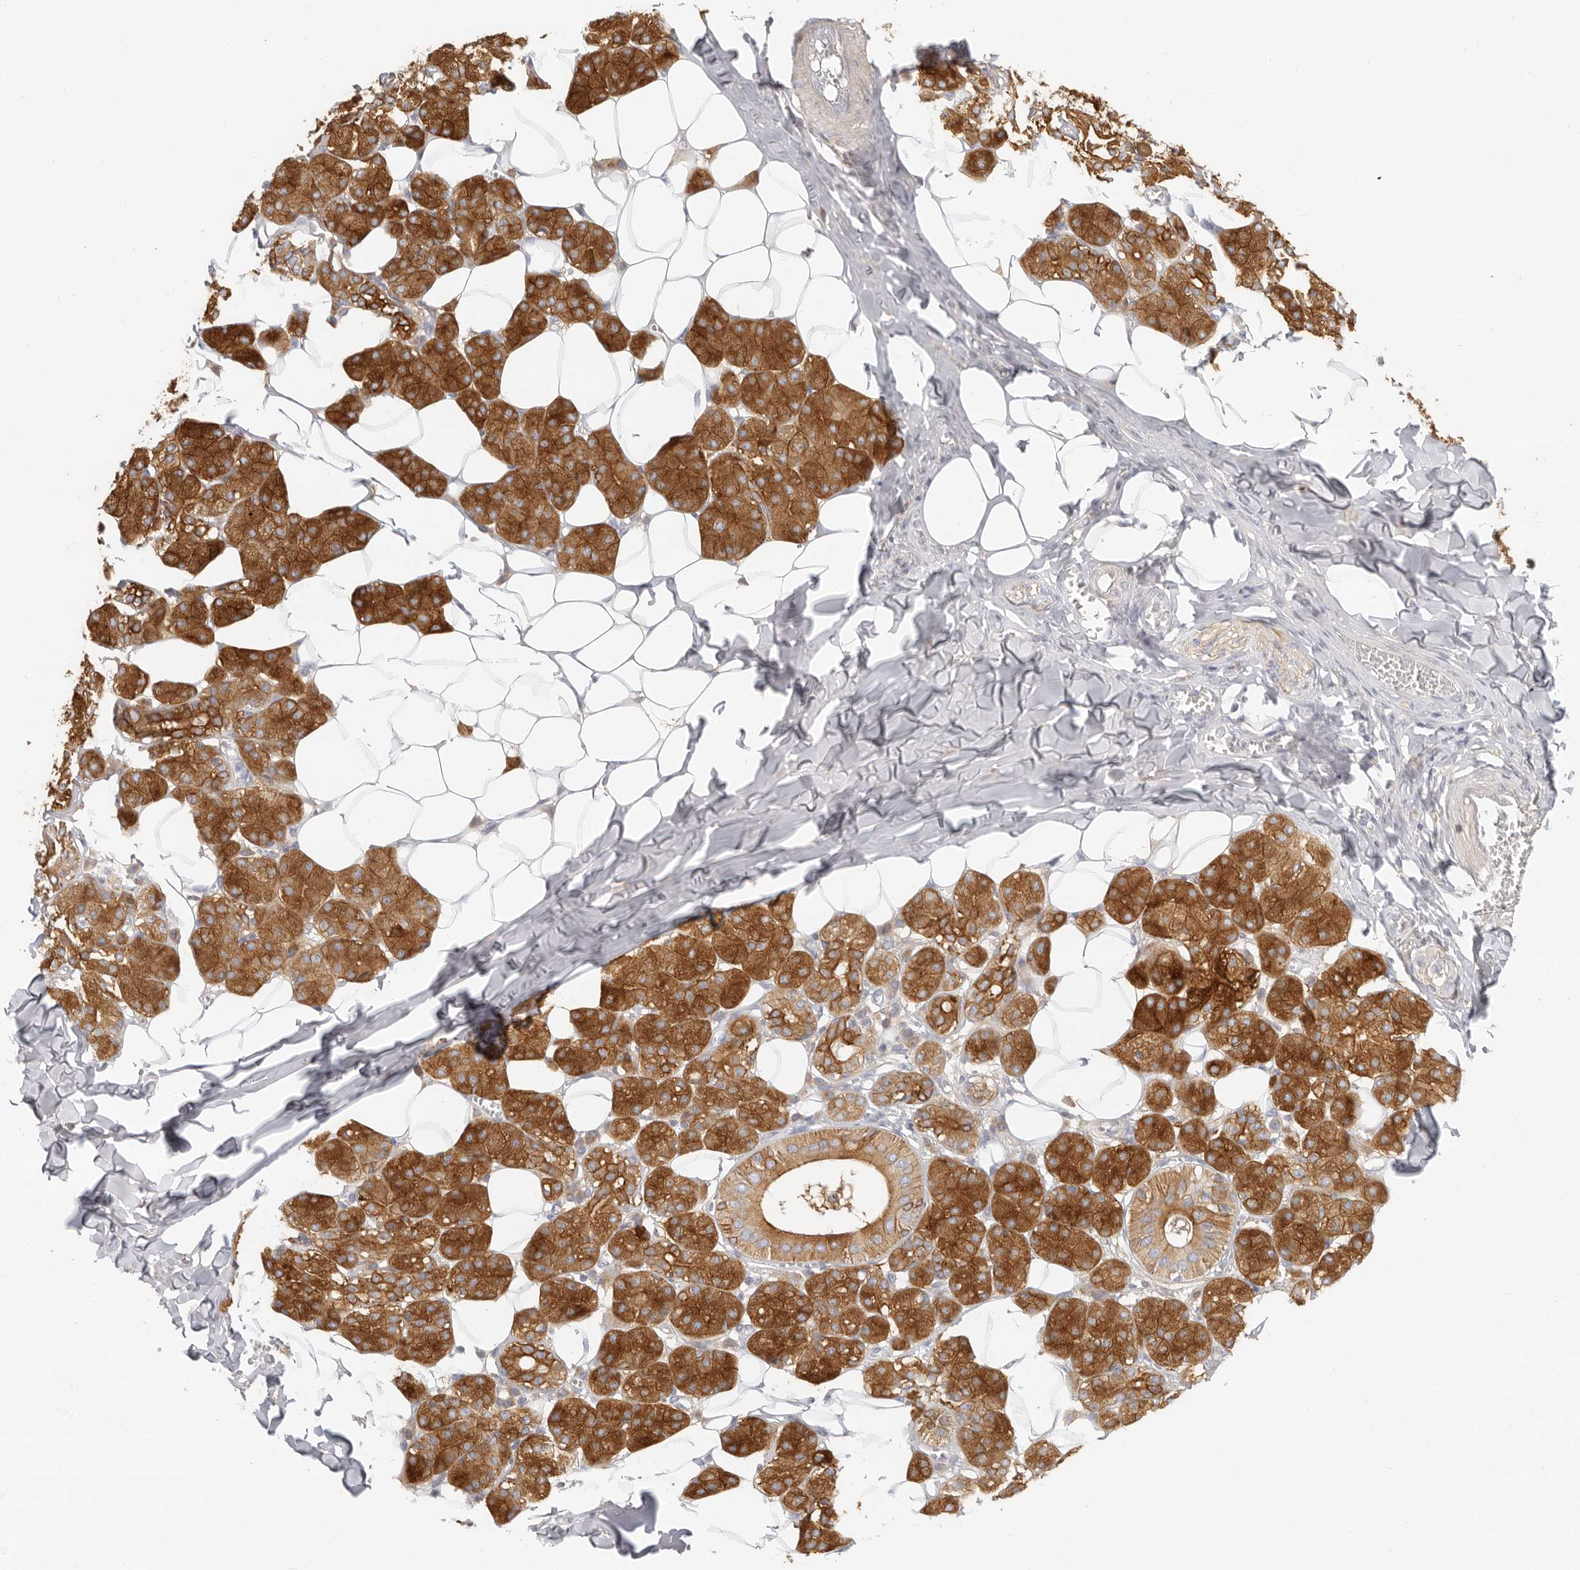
{"staining": {"intensity": "moderate", "quantity": ">75%", "location": "cytoplasmic/membranous"}, "tissue": "salivary gland", "cell_type": "Glandular cells", "image_type": "normal", "snomed": [{"axis": "morphology", "description": "Normal tissue, NOS"}, {"axis": "topography", "description": "Salivary gland"}], "caption": "Protein expression analysis of normal human salivary gland reveals moderate cytoplasmic/membranous staining in about >75% of glandular cells. (Brightfield microscopy of DAB IHC at high magnification).", "gene": "NIBAN1", "patient": {"sex": "female", "age": 33}}